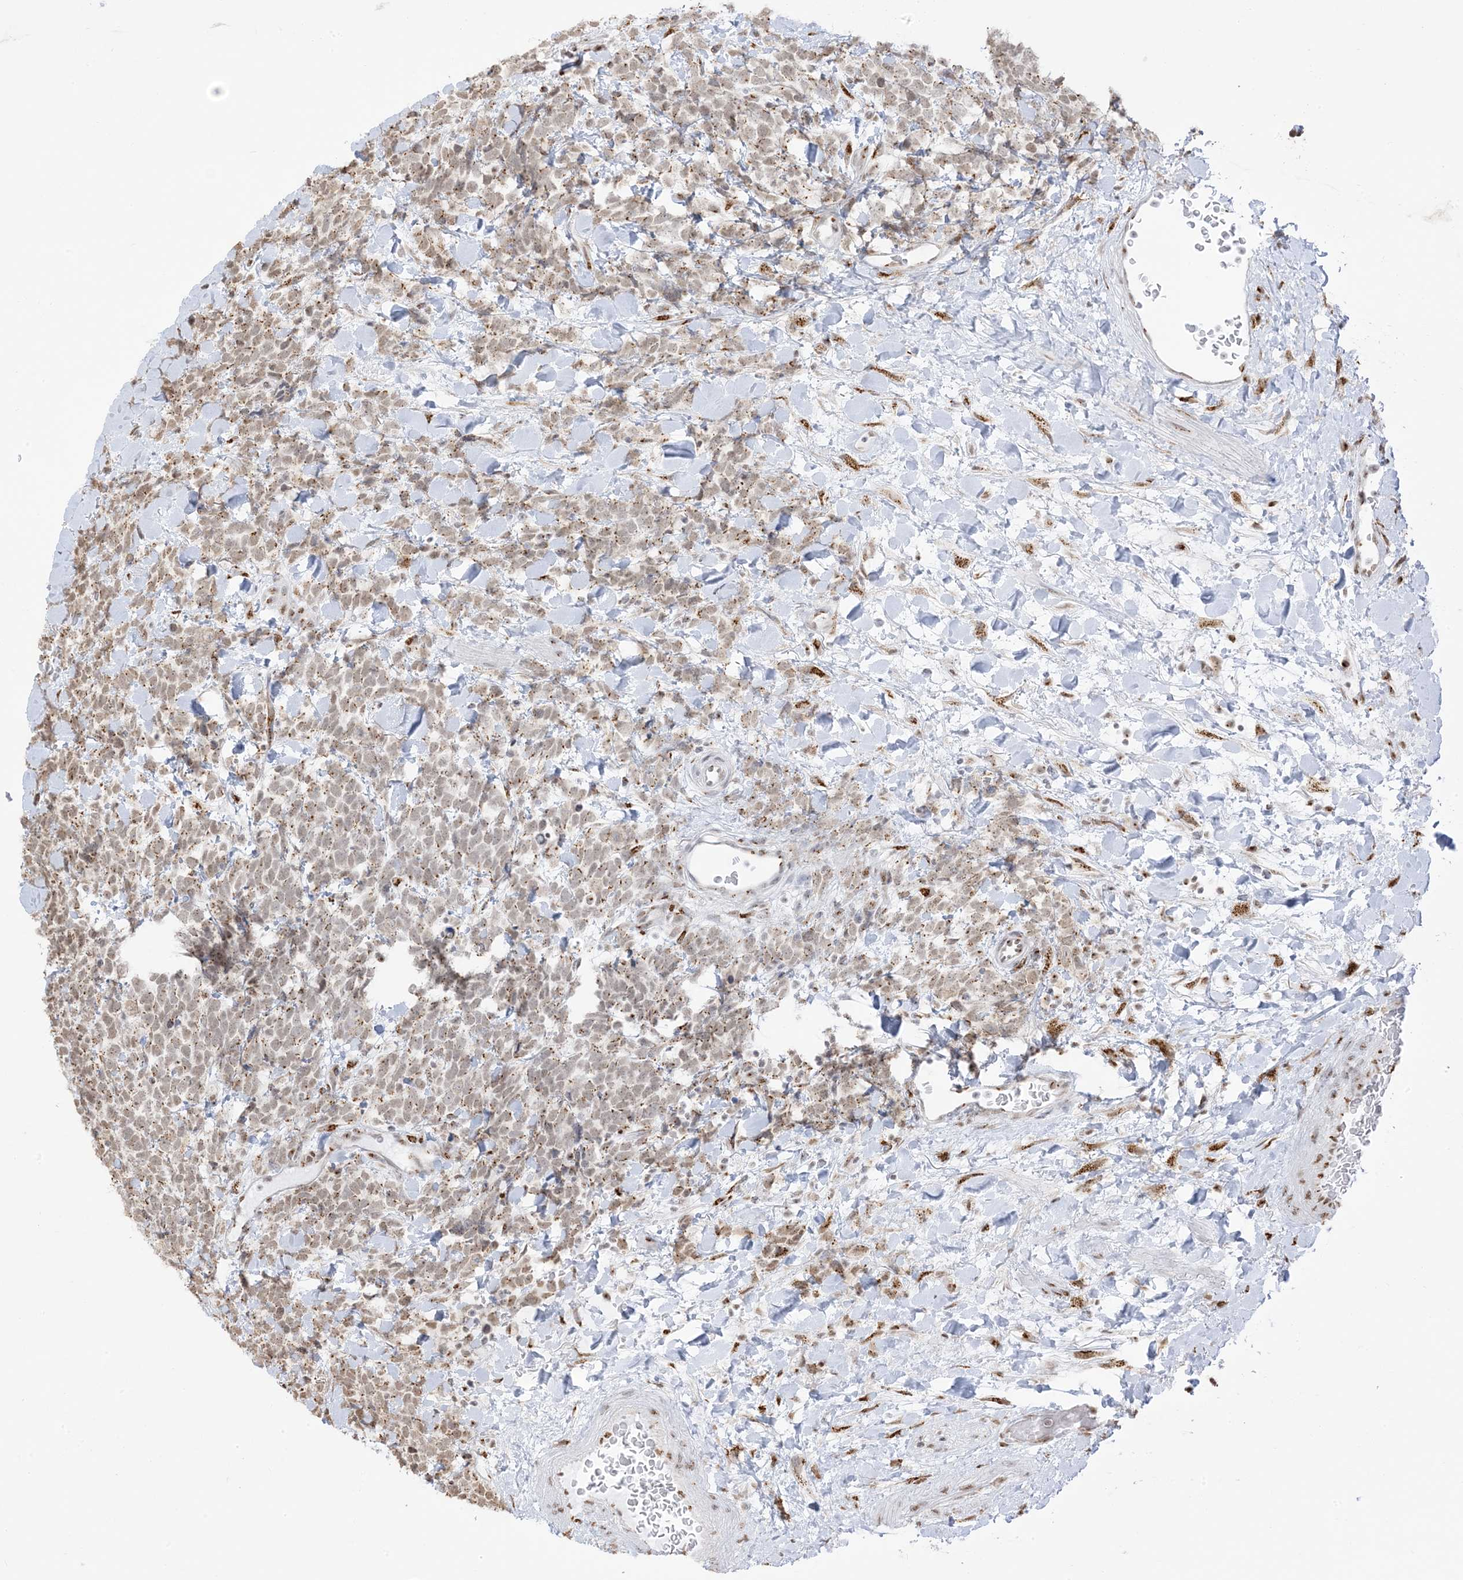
{"staining": {"intensity": "moderate", "quantity": ">75%", "location": "cytoplasmic/membranous,nuclear"}, "tissue": "urothelial cancer", "cell_type": "Tumor cells", "image_type": "cancer", "snomed": [{"axis": "morphology", "description": "Urothelial carcinoma, High grade"}, {"axis": "topography", "description": "Urinary bladder"}], "caption": "Urothelial carcinoma (high-grade) stained with a protein marker shows moderate staining in tumor cells.", "gene": "GPR107", "patient": {"sex": "female", "age": 82}}